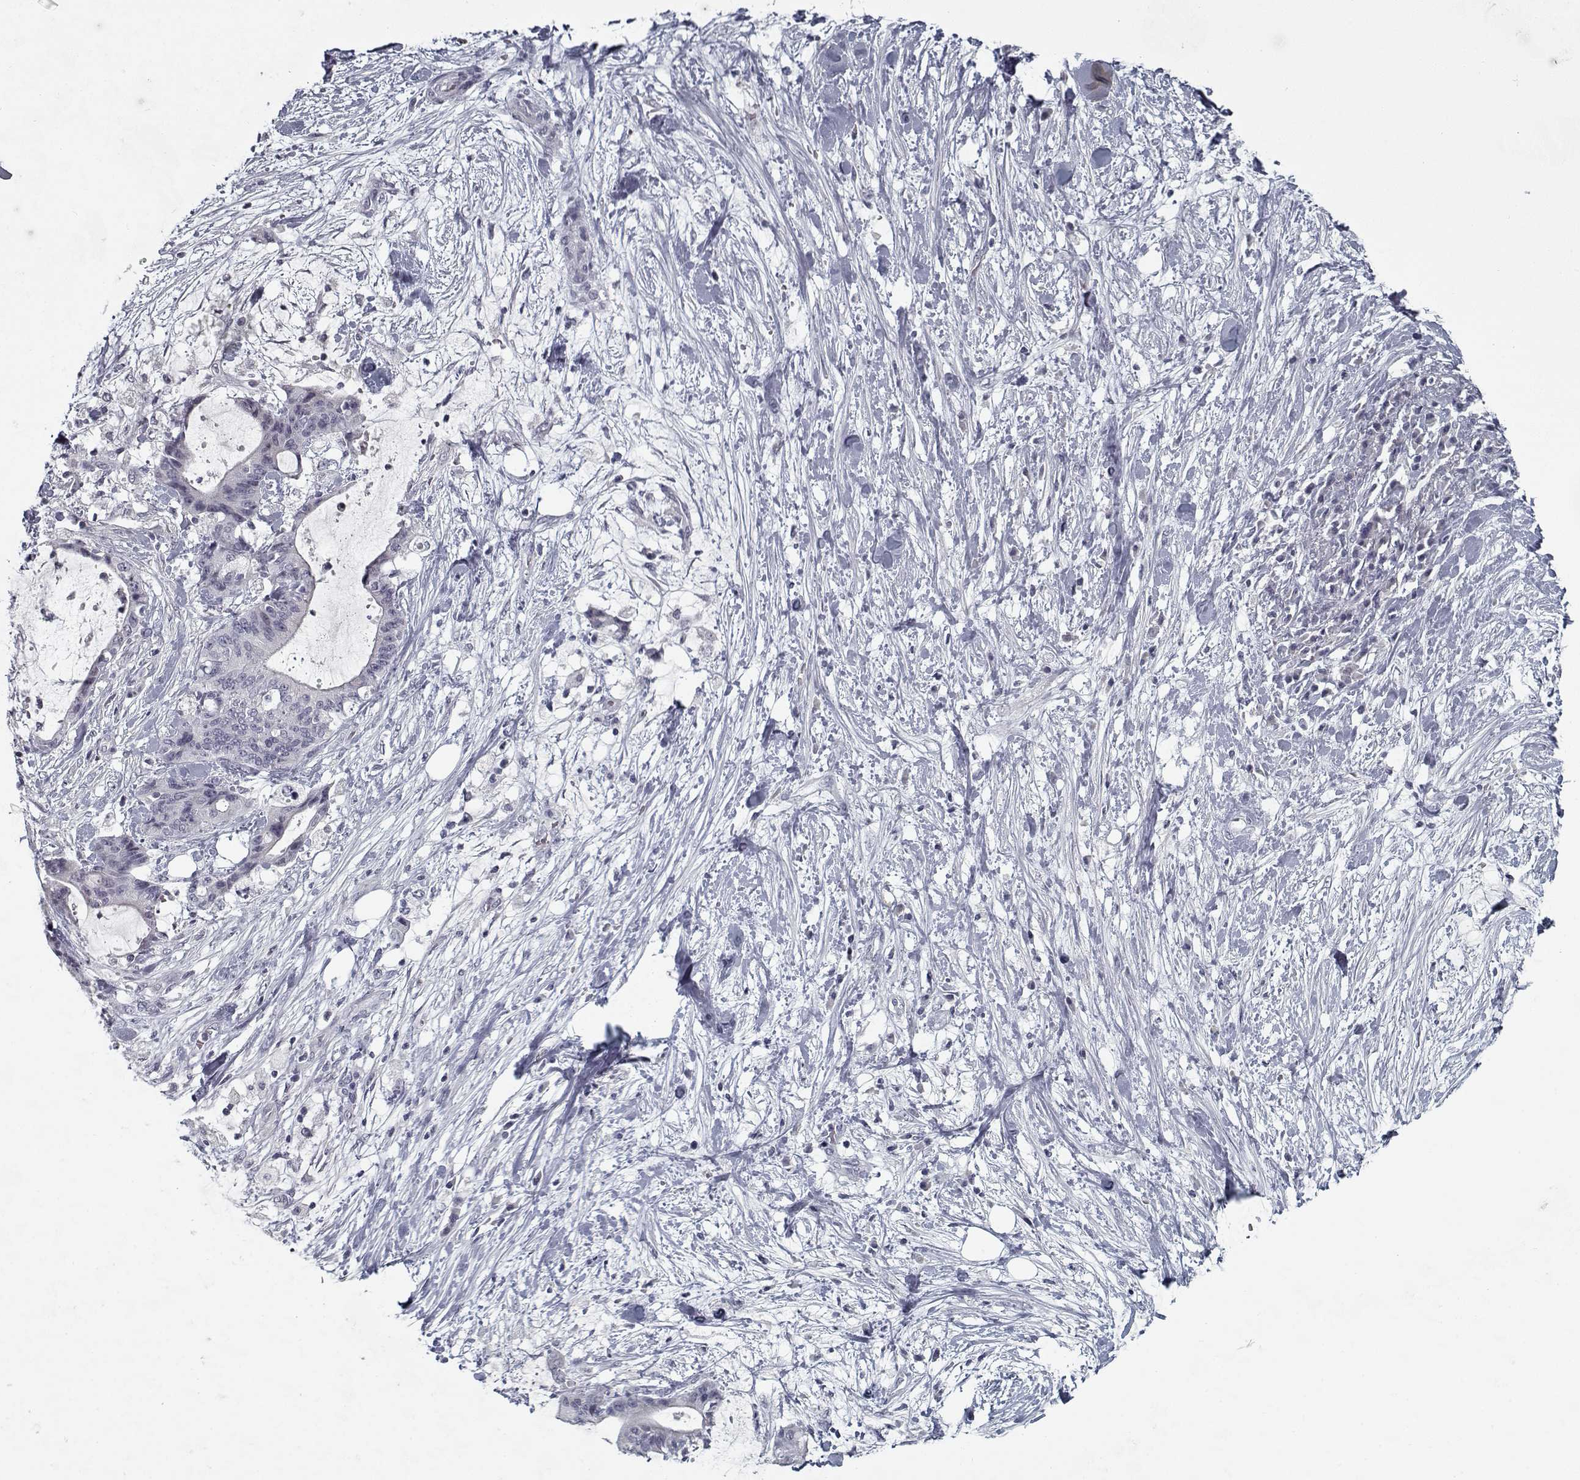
{"staining": {"intensity": "negative", "quantity": "none", "location": "none"}, "tissue": "liver cancer", "cell_type": "Tumor cells", "image_type": "cancer", "snomed": [{"axis": "morphology", "description": "Cholangiocarcinoma"}, {"axis": "topography", "description": "Liver"}], "caption": "A high-resolution micrograph shows immunohistochemistry (IHC) staining of liver cancer (cholangiocarcinoma), which displays no significant positivity in tumor cells. Nuclei are stained in blue.", "gene": "GAD2", "patient": {"sex": "female", "age": 73}}